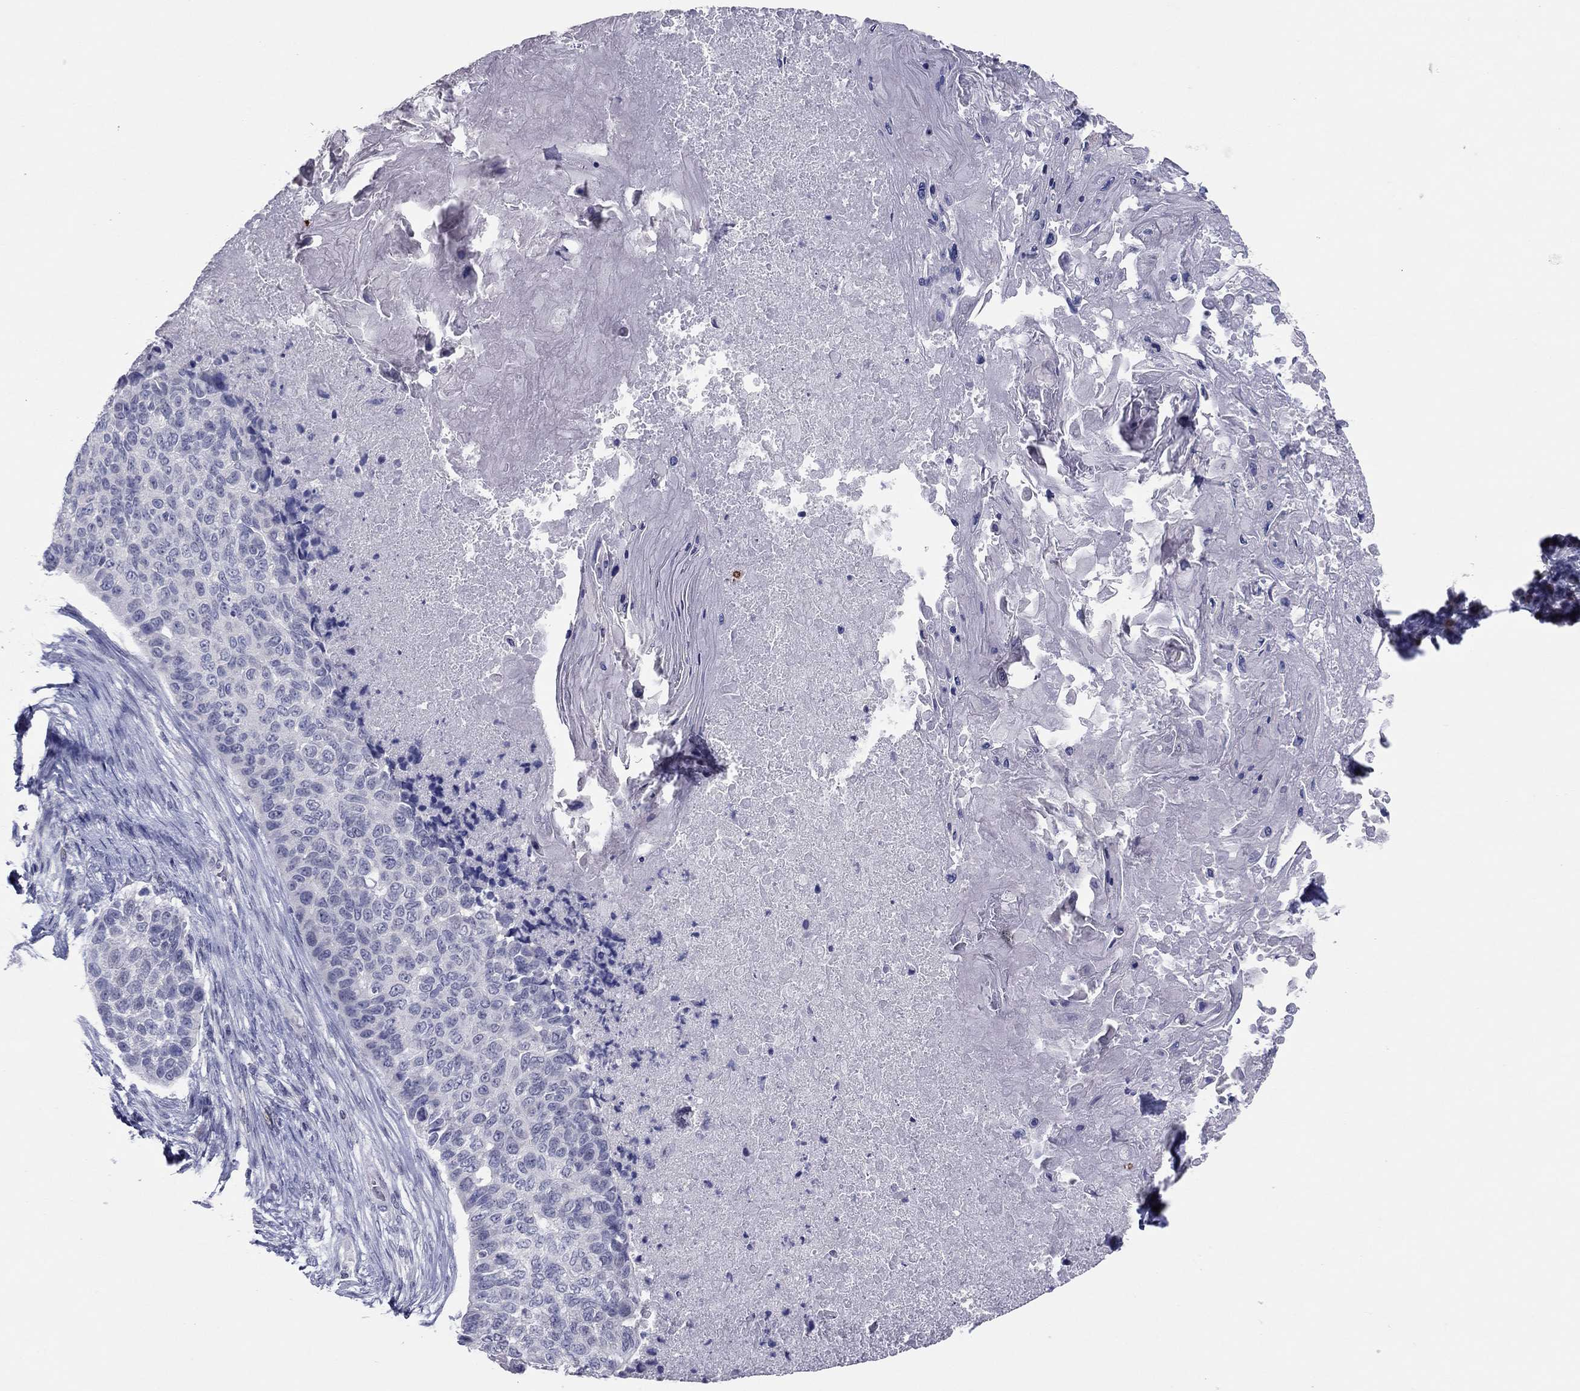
{"staining": {"intensity": "negative", "quantity": "none", "location": "none"}, "tissue": "lung cancer", "cell_type": "Tumor cells", "image_type": "cancer", "snomed": [{"axis": "morphology", "description": "Squamous cell carcinoma, NOS"}, {"axis": "topography", "description": "Lung"}], "caption": "Immunohistochemistry of human squamous cell carcinoma (lung) shows no positivity in tumor cells. Nuclei are stained in blue.", "gene": "ITGAE", "patient": {"sex": "male", "age": 69}}